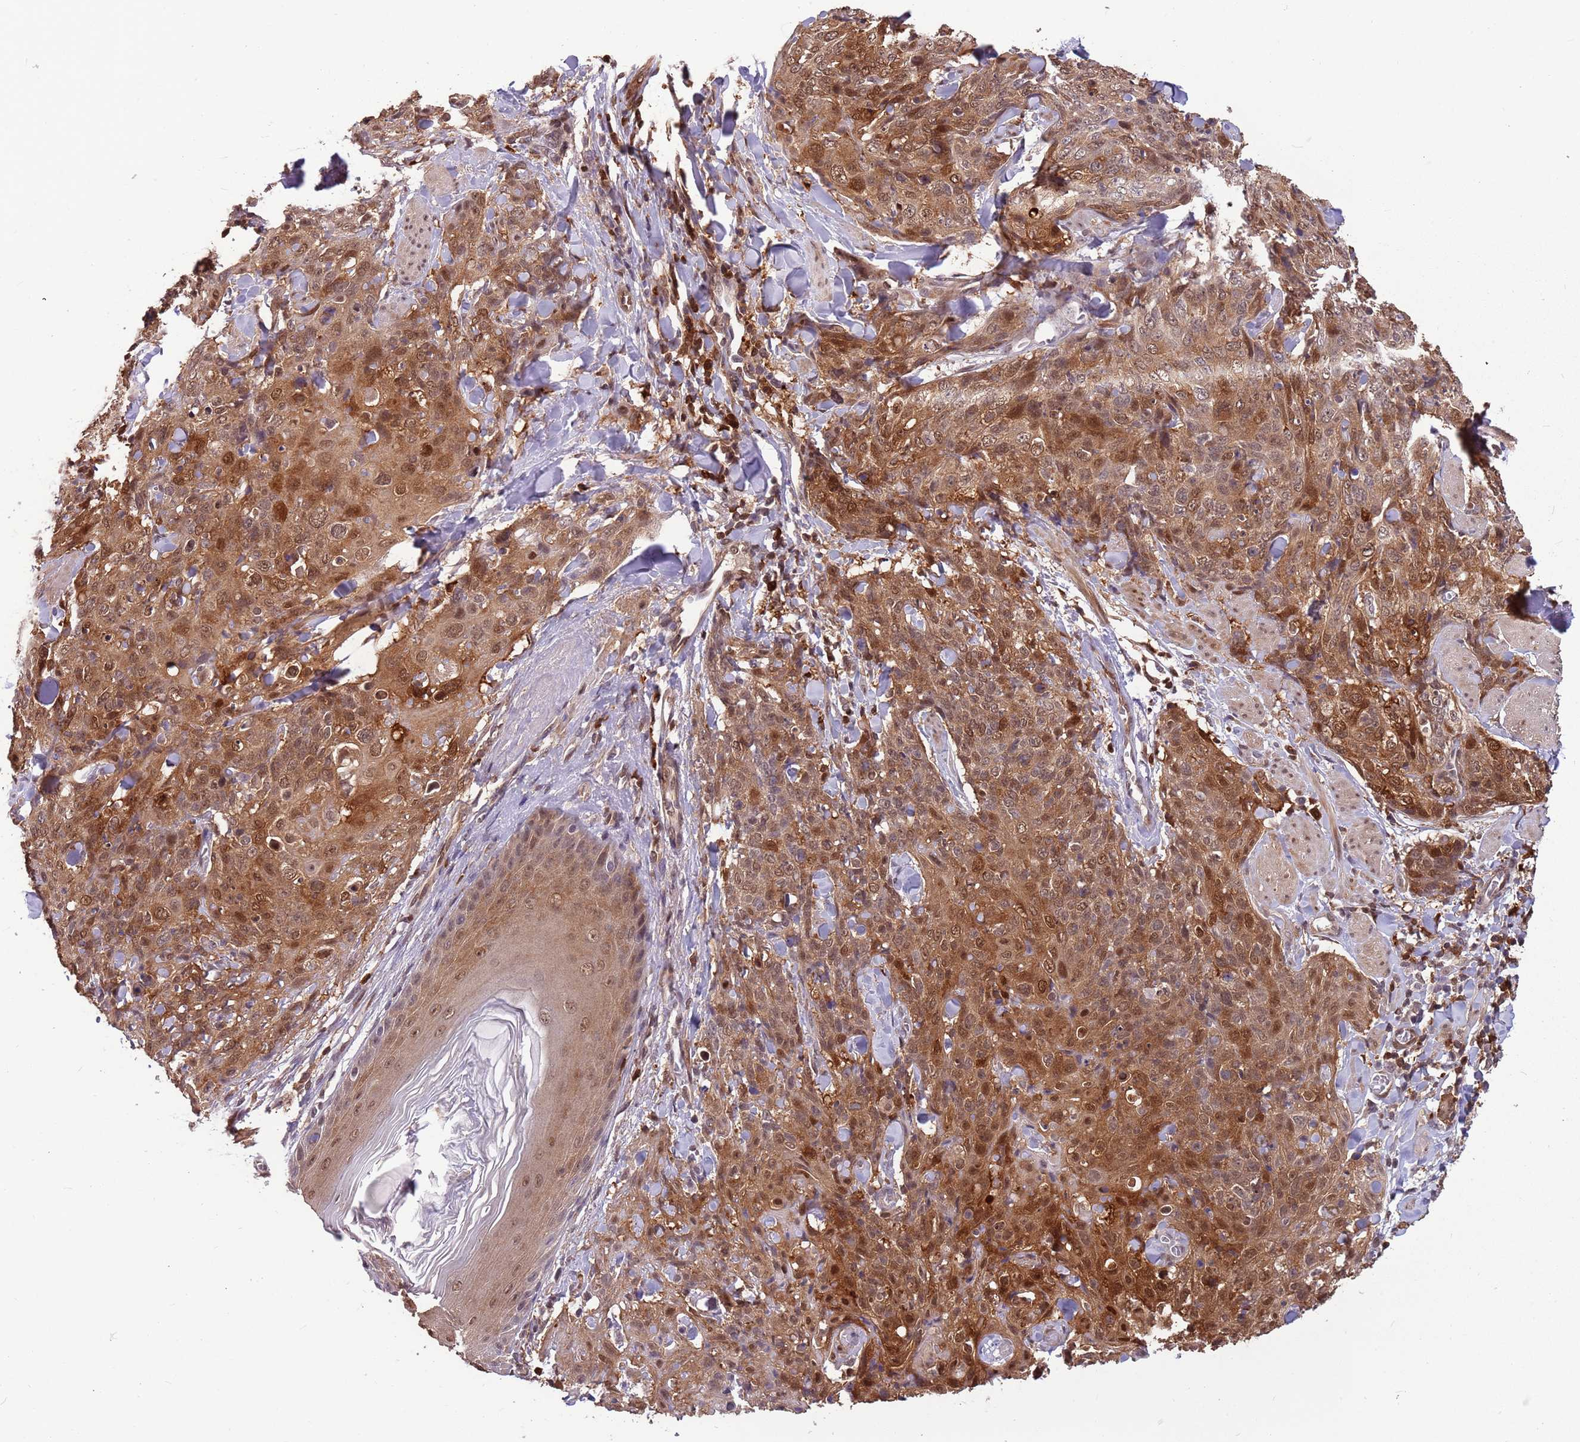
{"staining": {"intensity": "moderate", "quantity": ">75%", "location": "cytoplasmic/membranous,nuclear"}, "tissue": "skin cancer", "cell_type": "Tumor cells", "image_type": "cancer", "snomed": [{"axis": "morphology", "description": "Squamous cell carcinoma, NOS"}, {"axis": "topography", "description": "Skin"}, {"axis": "topography", "description": "Vulva"}], "caption": "There is medium levels of moderate cytoplasmic/membranous and nuclear expression in tumor cells of skin cancer, as demonstrated by immunohistochemical staining (brown color).", "gene": "GBP2", "patient": {"sex": "female", "age": 85}}